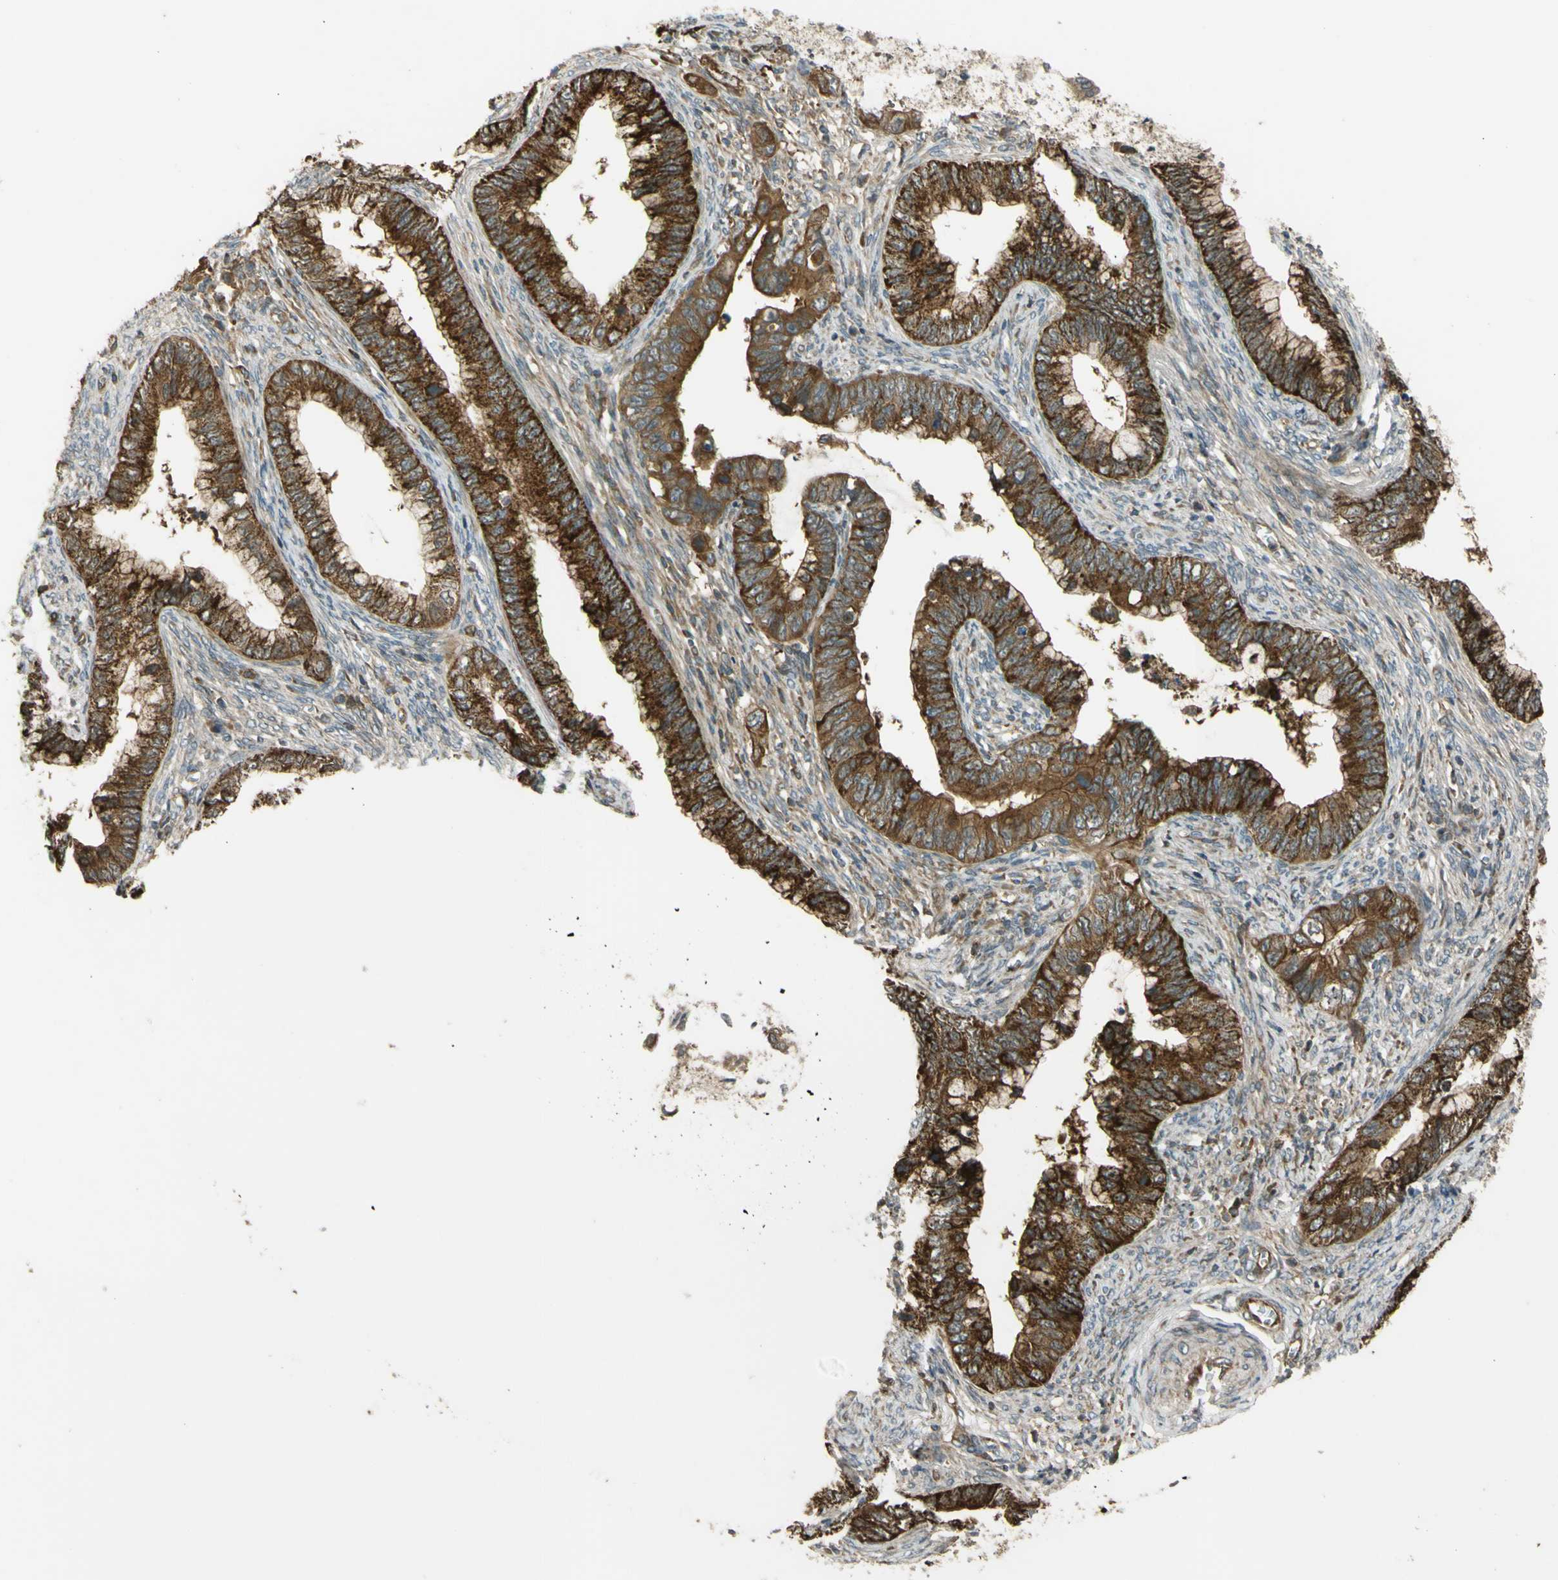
{"staining": {"intensity": "strong", "quantity": ">75%", "location": "cytoplasmic/membranous"}, "tissue": "cervical cancer", "cell_type": "Tumor cells", "image_type": "cancer", "snomed": [{"axis": "morphology", "description": "Adenocarcinoma, NOS"}, {"axis": "topography", "description": "Cervix"}], "caption": "Strong cytoplasmic/membranous protein staining is present in approximately >75% of tumor cells in cervical cancer (adenocarcinoma). (DAB = brown stain, brightfield microscopy at high magnification).", "gene": "FLII", "patient": {"sex": "female", "age": 44}}